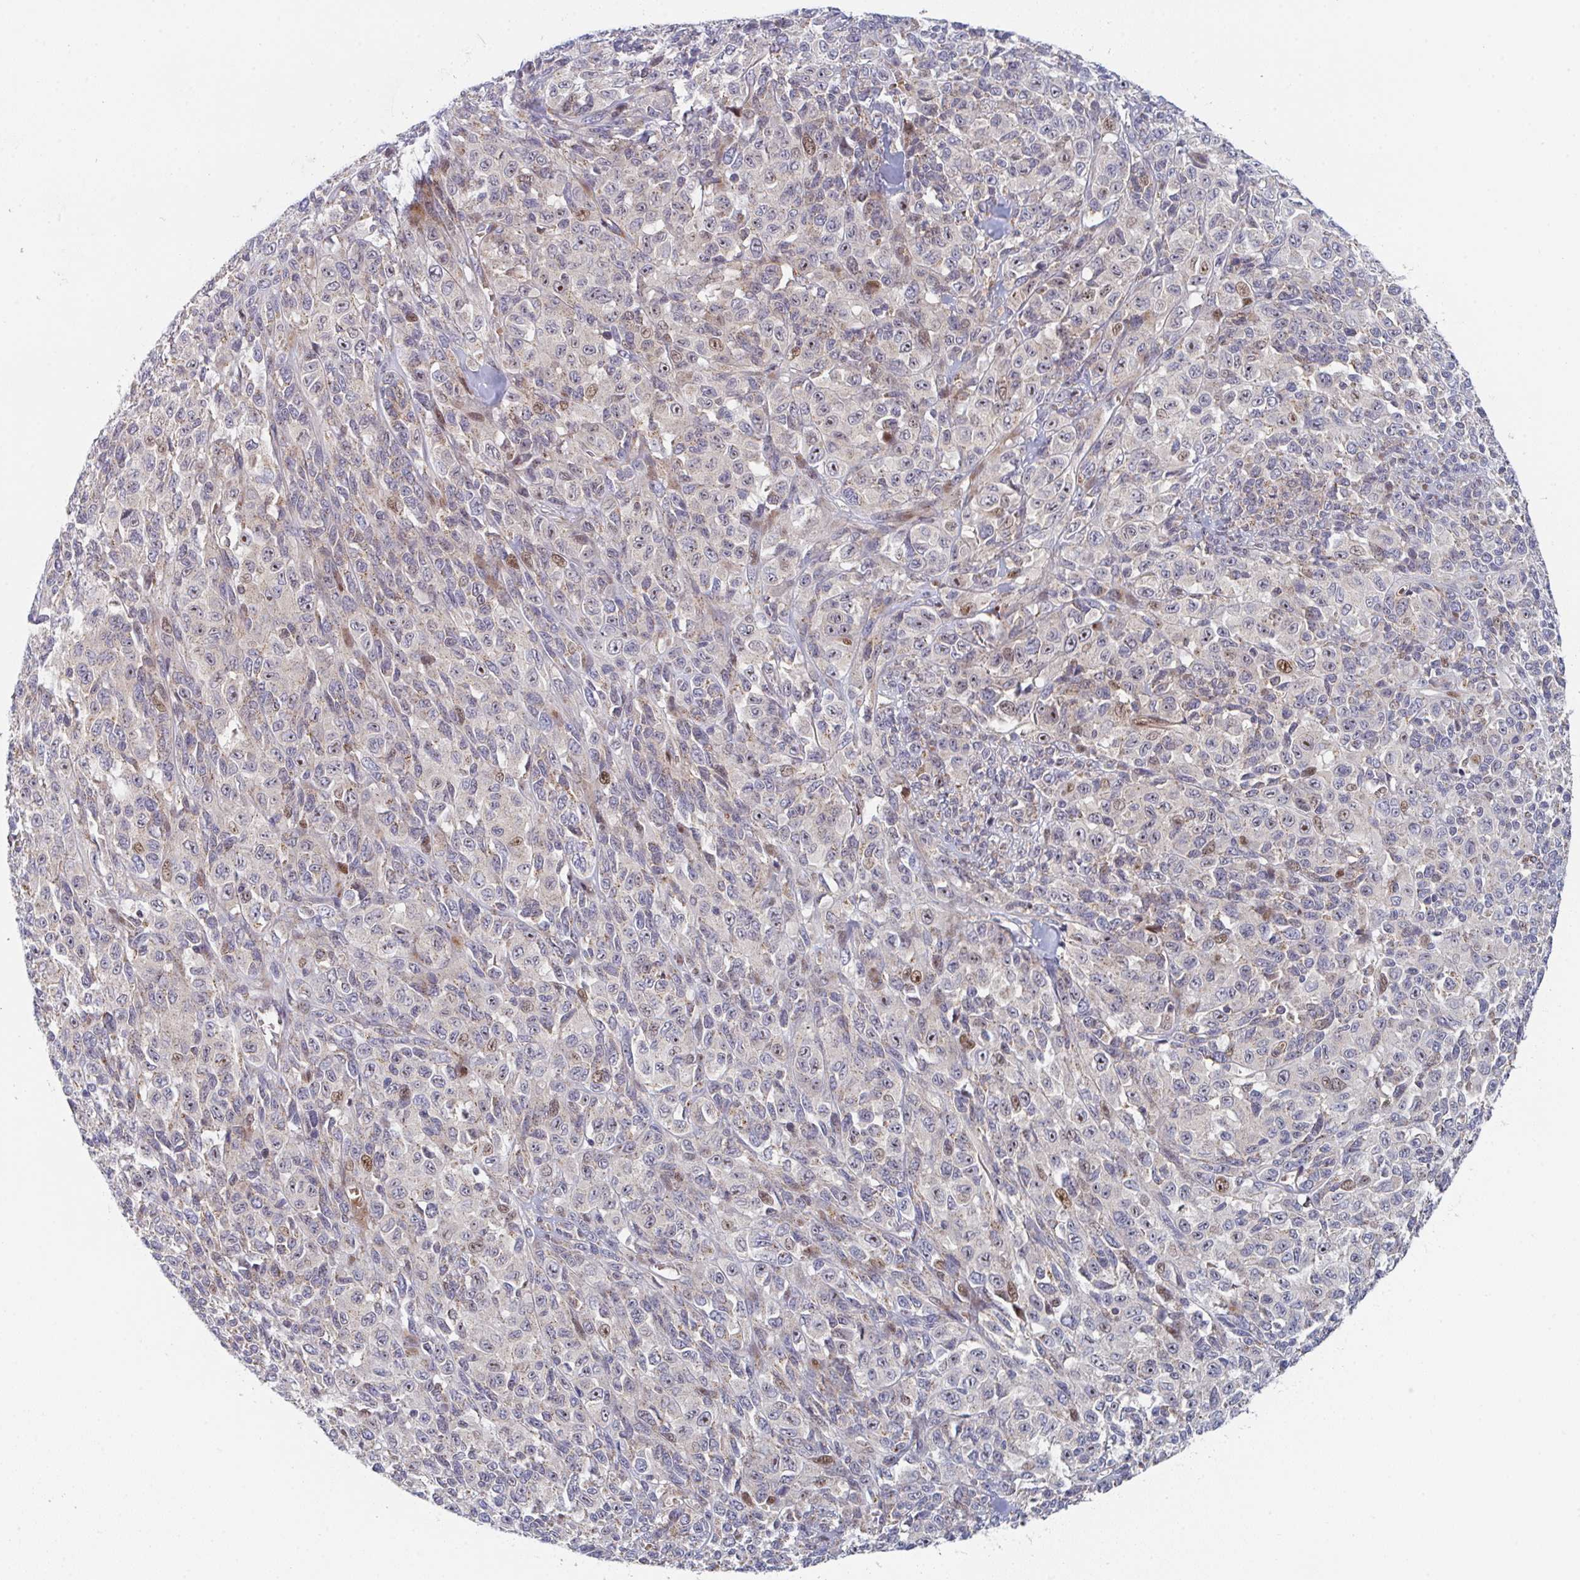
{"staining": {"intensity": "moderate", "quantity": "<25%", "location": "nuclear"}, "tissue": "melanoma", "cell_type": "Tumor cells", "image_type": "cancer", "snomed": [{"axis": "morphology", "description": "Malignant melanoma, NOS"}, {"axis": "topography", "description": "Skin"}], "caption": "About <25% of tumor cells in human melanoma display moderate nuclear protein staining as visualized by brown immunohistochemical staining.", "gene": "ZNF644", "patient": {"sex": "female", "age": 66}}